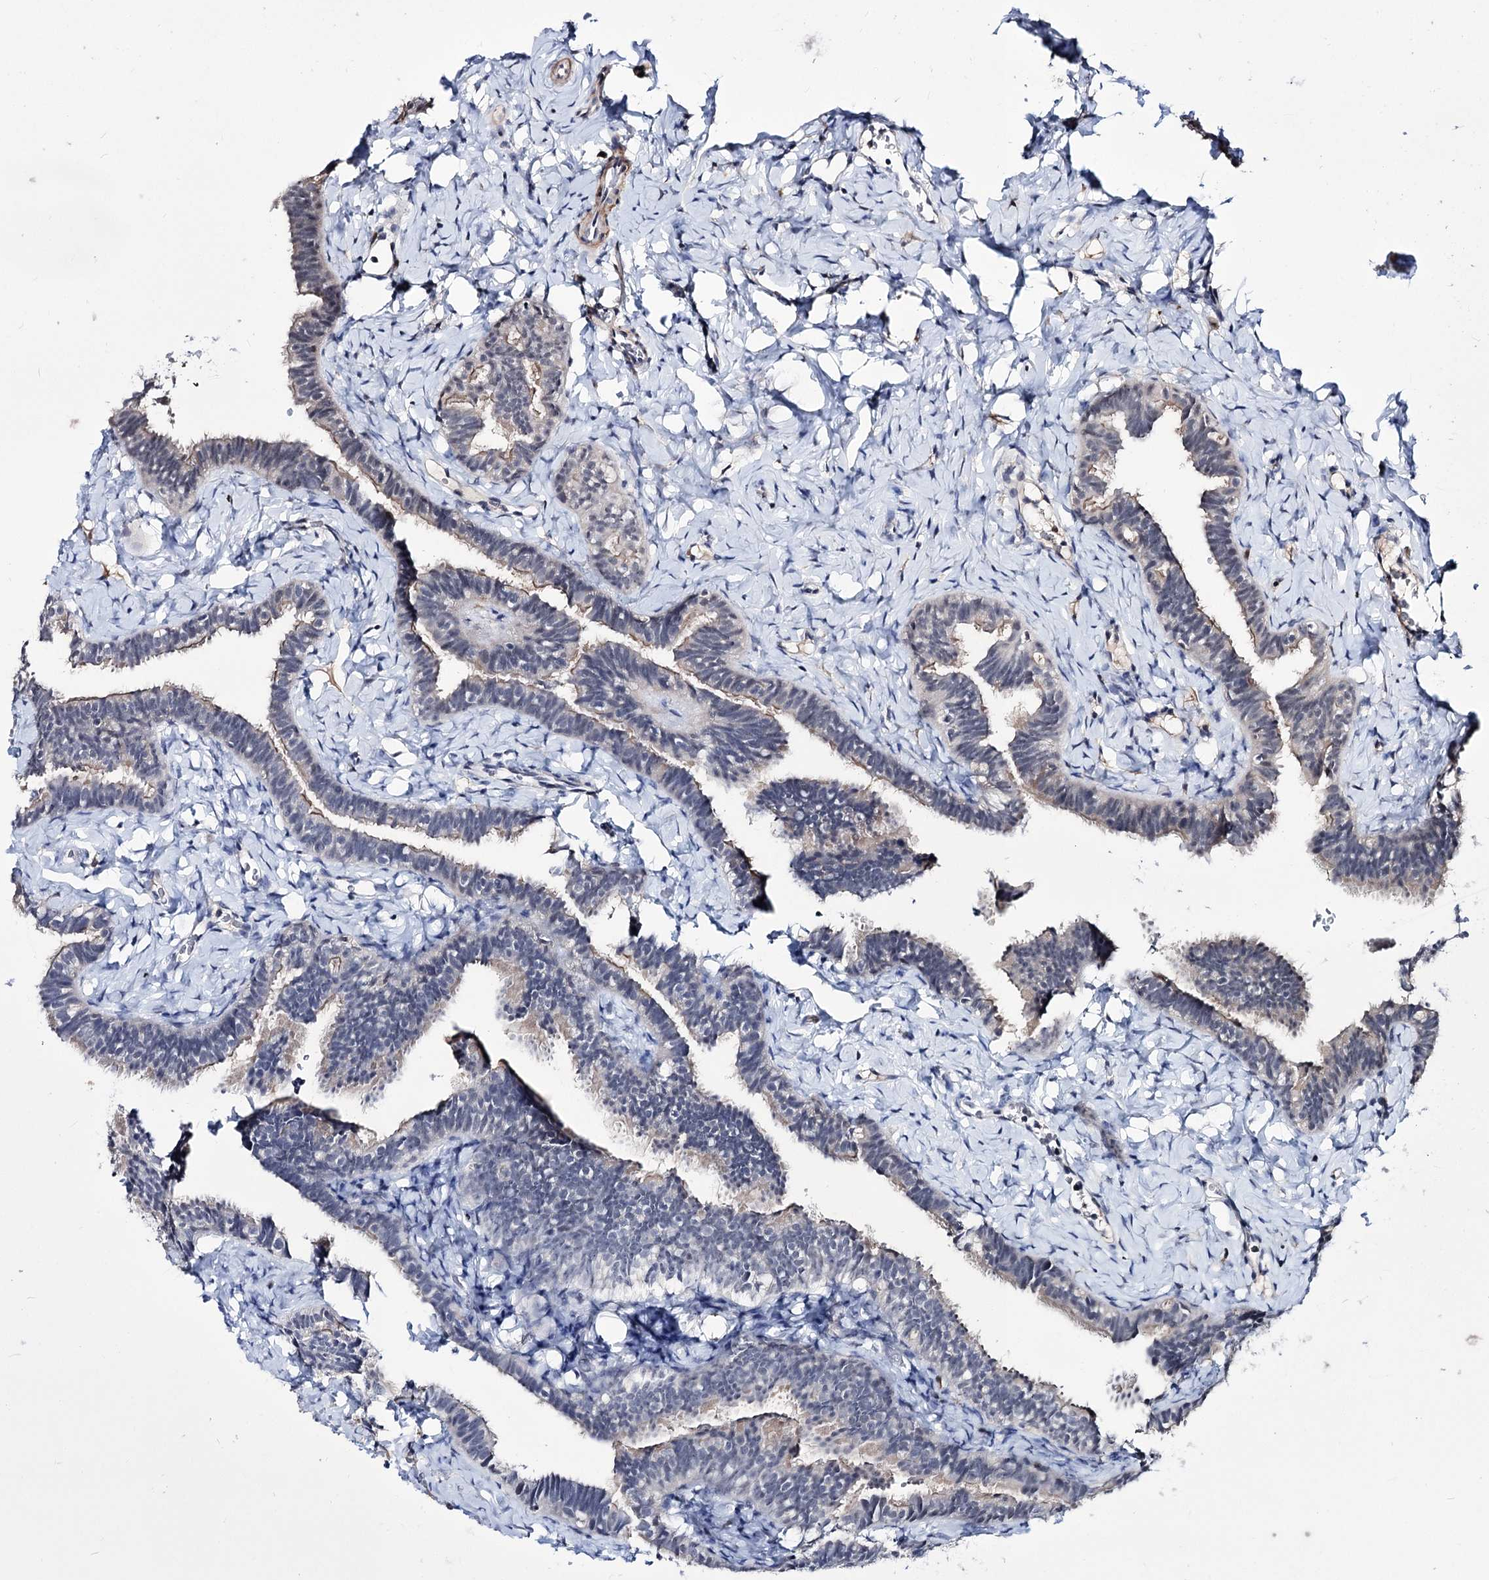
{"staining": {"intensity": "weak", "quantity": "<25%", "location": "cytoplasmic/membranous"}, "tissue": "fallopian tube", "cell_type": "Glandular cells", "image_type": "normal", "snomed": [{"axis": "morphology", "description": "Normal tissue, NOS"}, {"axis": "topography", "description": "Fallopian tube"}], "caption": "An immunohistochemistry photomicrograph of normal fallopian tube is shown. There is no staining in glandular cells of fallopian tube.", "gene": "PPRC1", "patient": {"sex": "female", "age": 65}}